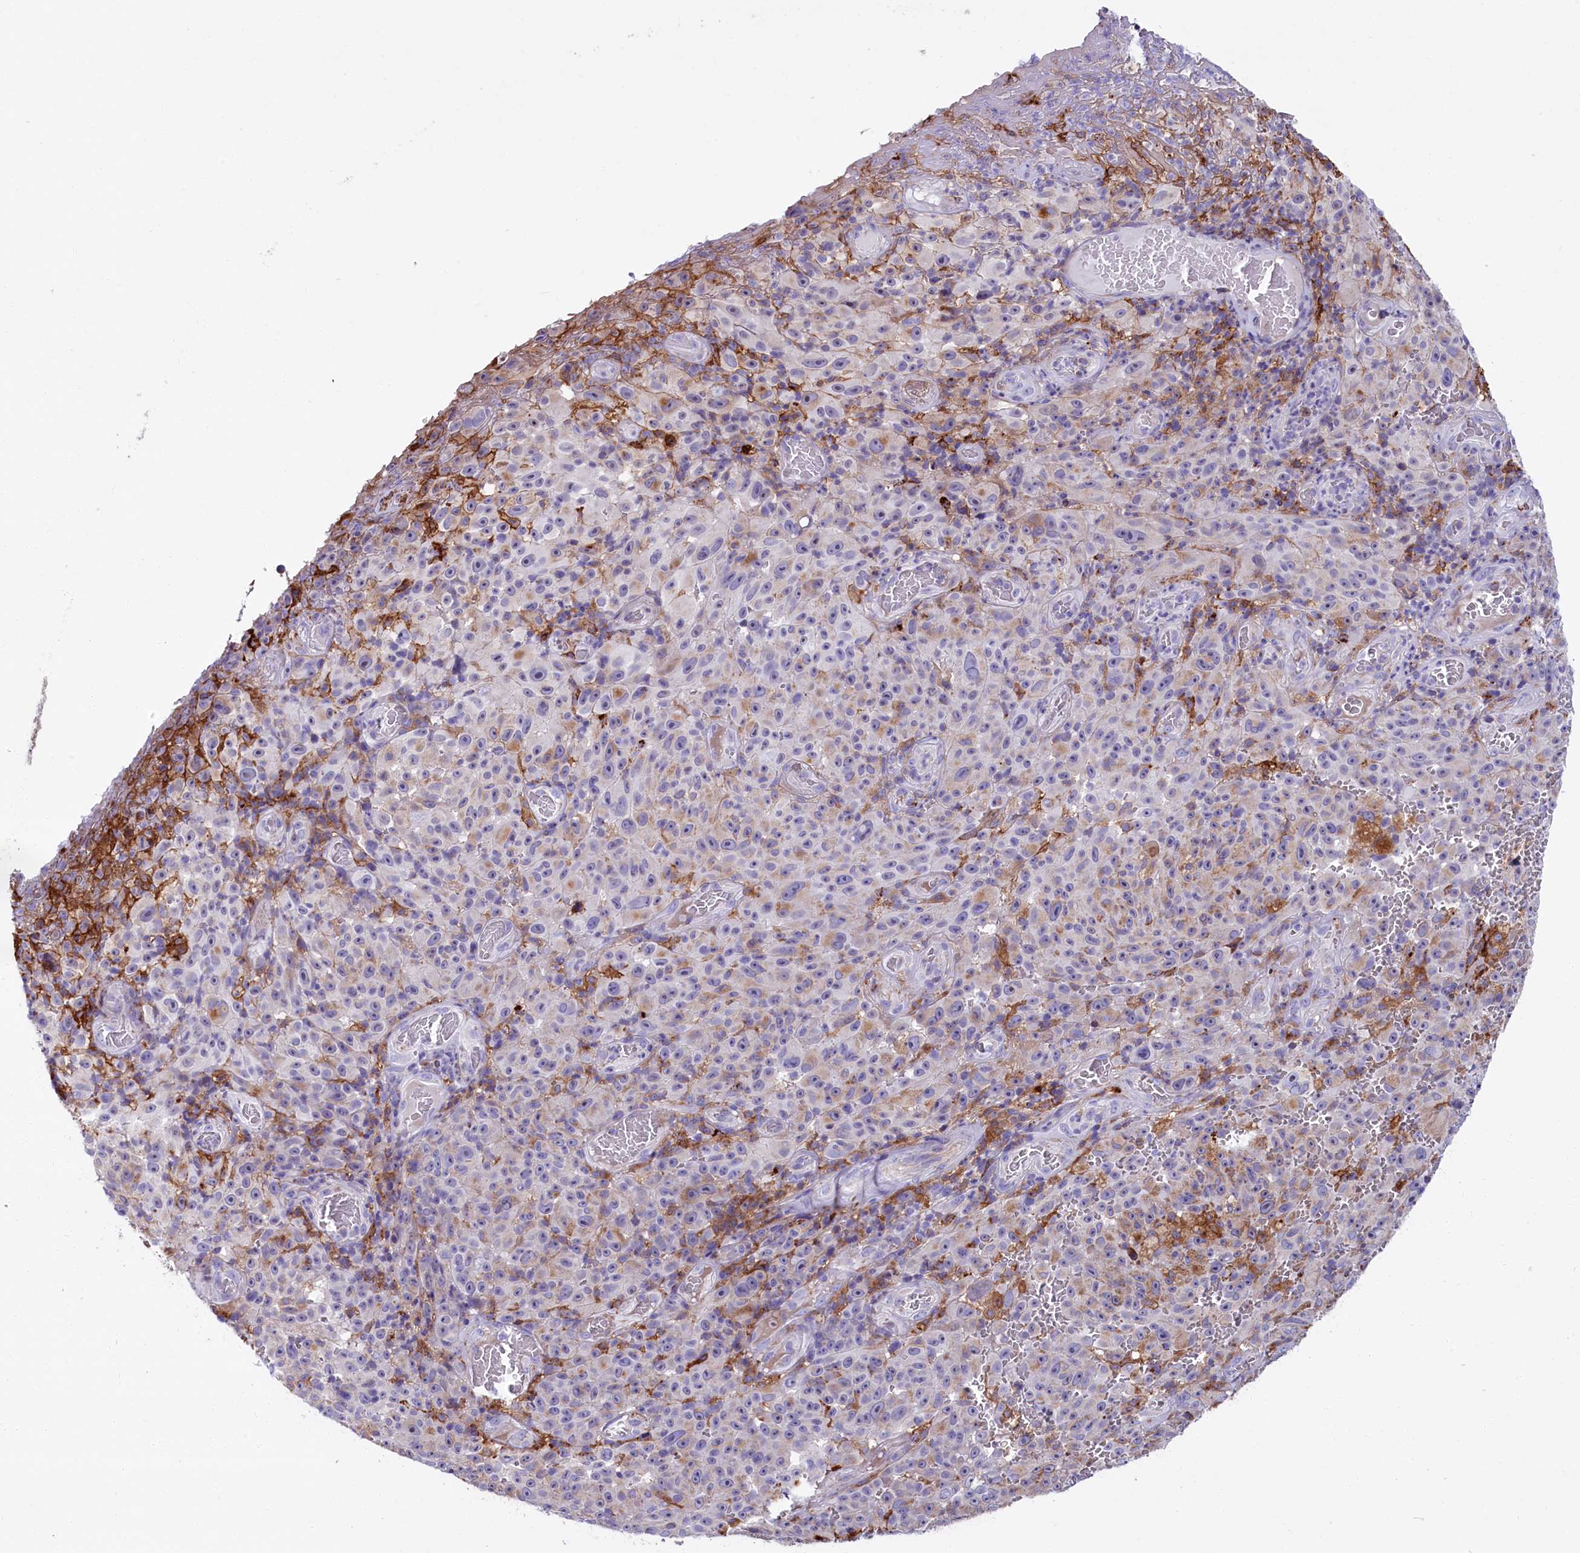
{"staining": {"intensity": "negative", "quantity": "none", "location": "none"}, "tissue": "melanoma", "cell_type": "Tumor cells", "image_type": "cancer", "snomed": [{"axis": "morphology", "description": "Malignant melanoma, NOS"}, {"axis": "topography", "description": "Skin"}], "caption": "High magnification brightfield microscopy of malignant melanoma stained with DAB (brown) and counterstained with hematoxylin (blue): tumor cells show no significant expression.", "gene": "IL20RA", "patient": {"sex": "female", "age": 82}}